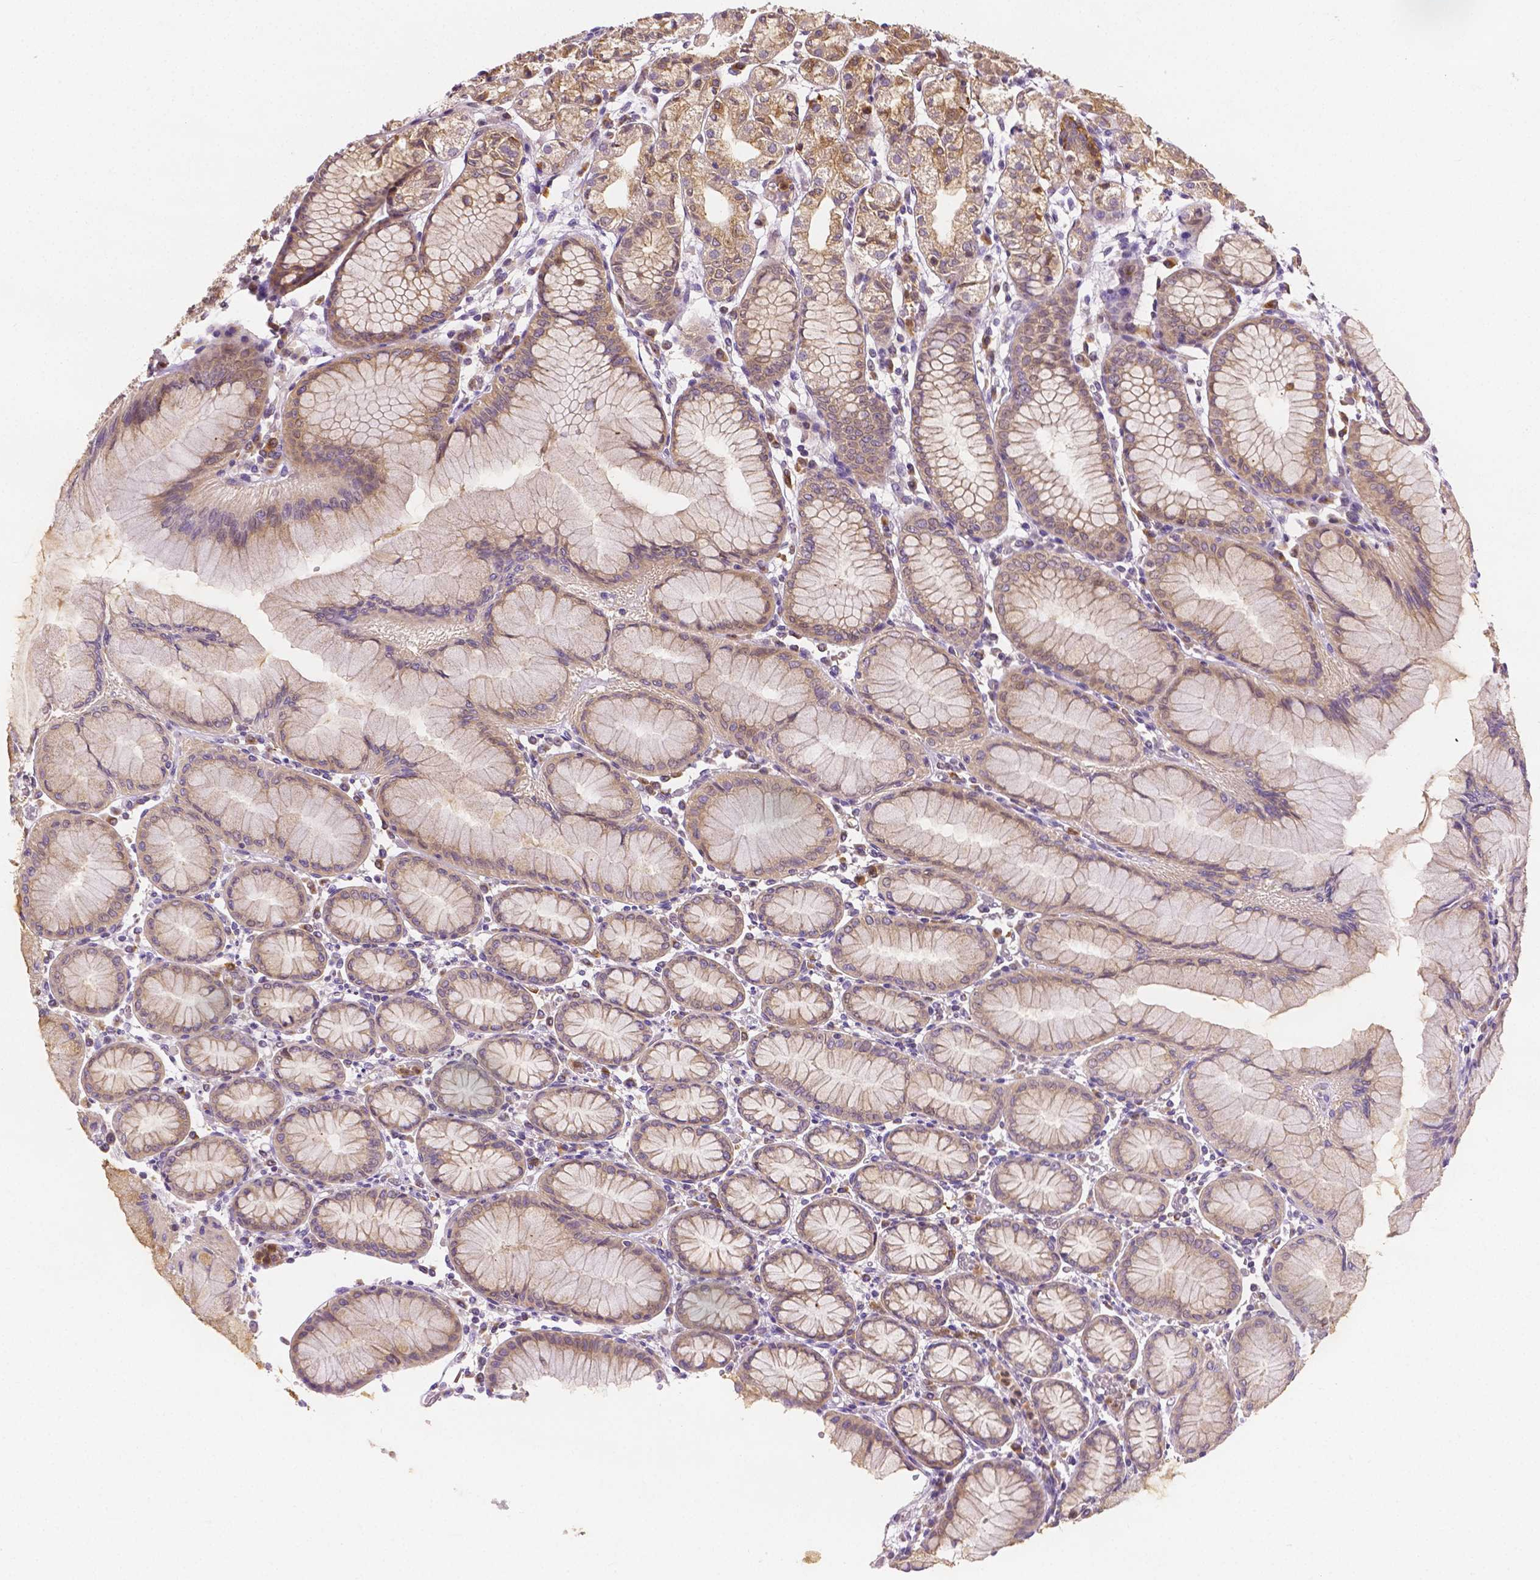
{"staining": {"intensity": "weak", "quantity": ">75%", "location": "cytoplasmic/membranous"}, "tissue": "stomach", "cell_type": "Glandular cells", "image_type": "normal", "snomed": [{"axis": "morphology", "description": "Normal tissue, NOS"}, {"axis": "topography", "description": "Stomach"}], "caption": "Immunohistochemical staining of unremarkable stomach exhibits >75% levels of weak cytoplasmic/membranous protein expression in about >75% of glandular cells.", "gene": "ZNRD2", "patient": {"sex": "female", "age": 57}}